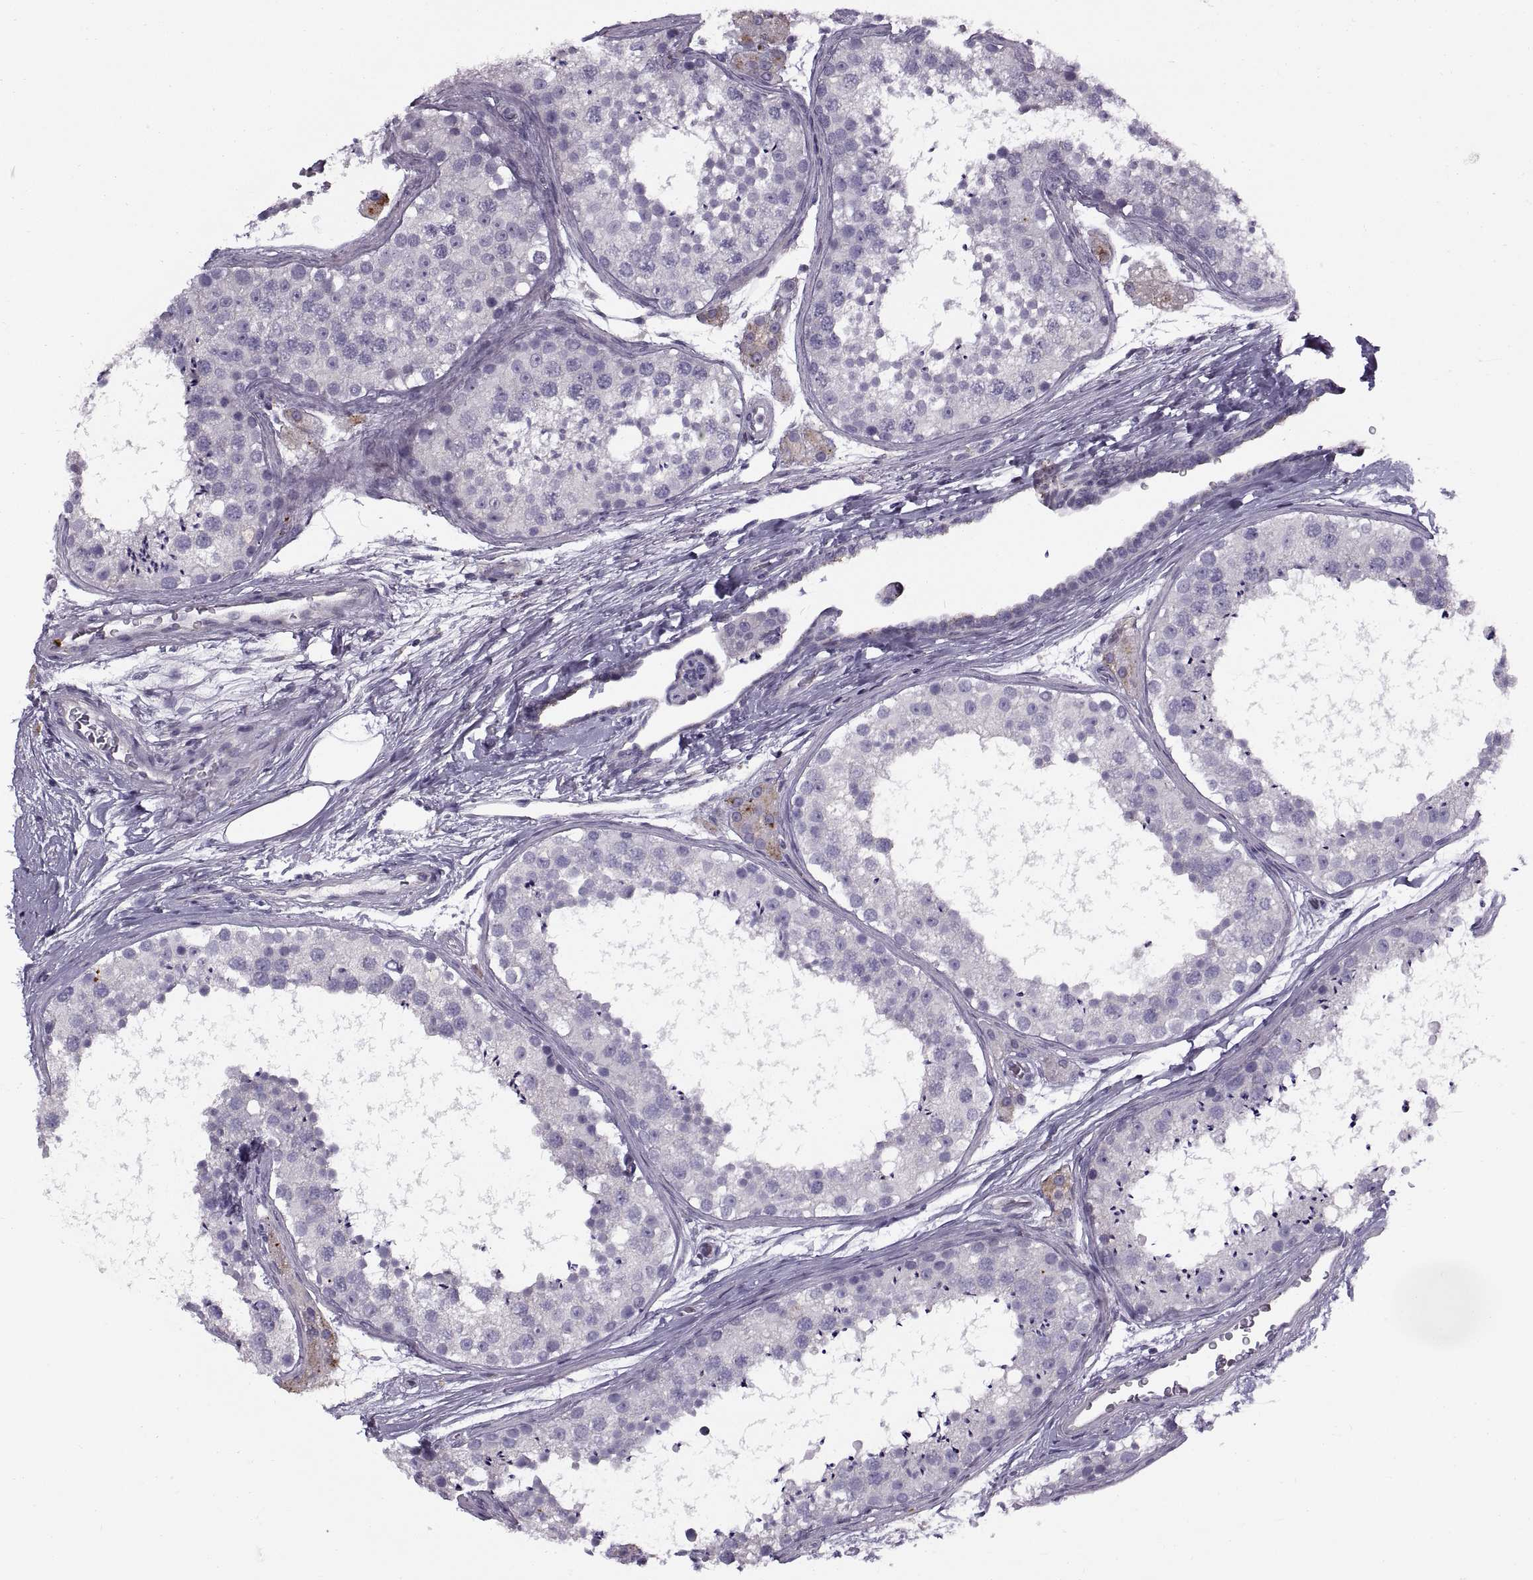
{"staining": {"intensity": "negative", "quantity": "none", "location": "none"}, "tissue": "testis", "cell_type": "Cells in seminiferous ducts", "image_type": "normal", "snomed": [{"axis": "morphology", "description": "Normal tissue, NOS"}, {"axis": "topography", "description": "Testis"}], "caption": "Immunohistochemical staining of unremarkable testis exhibits no significant staining in cells in seminiferous ducts. Nuclei are stained in blue.", "gene": "CALCR", "patient": {"sex": "male", "age": 41}}